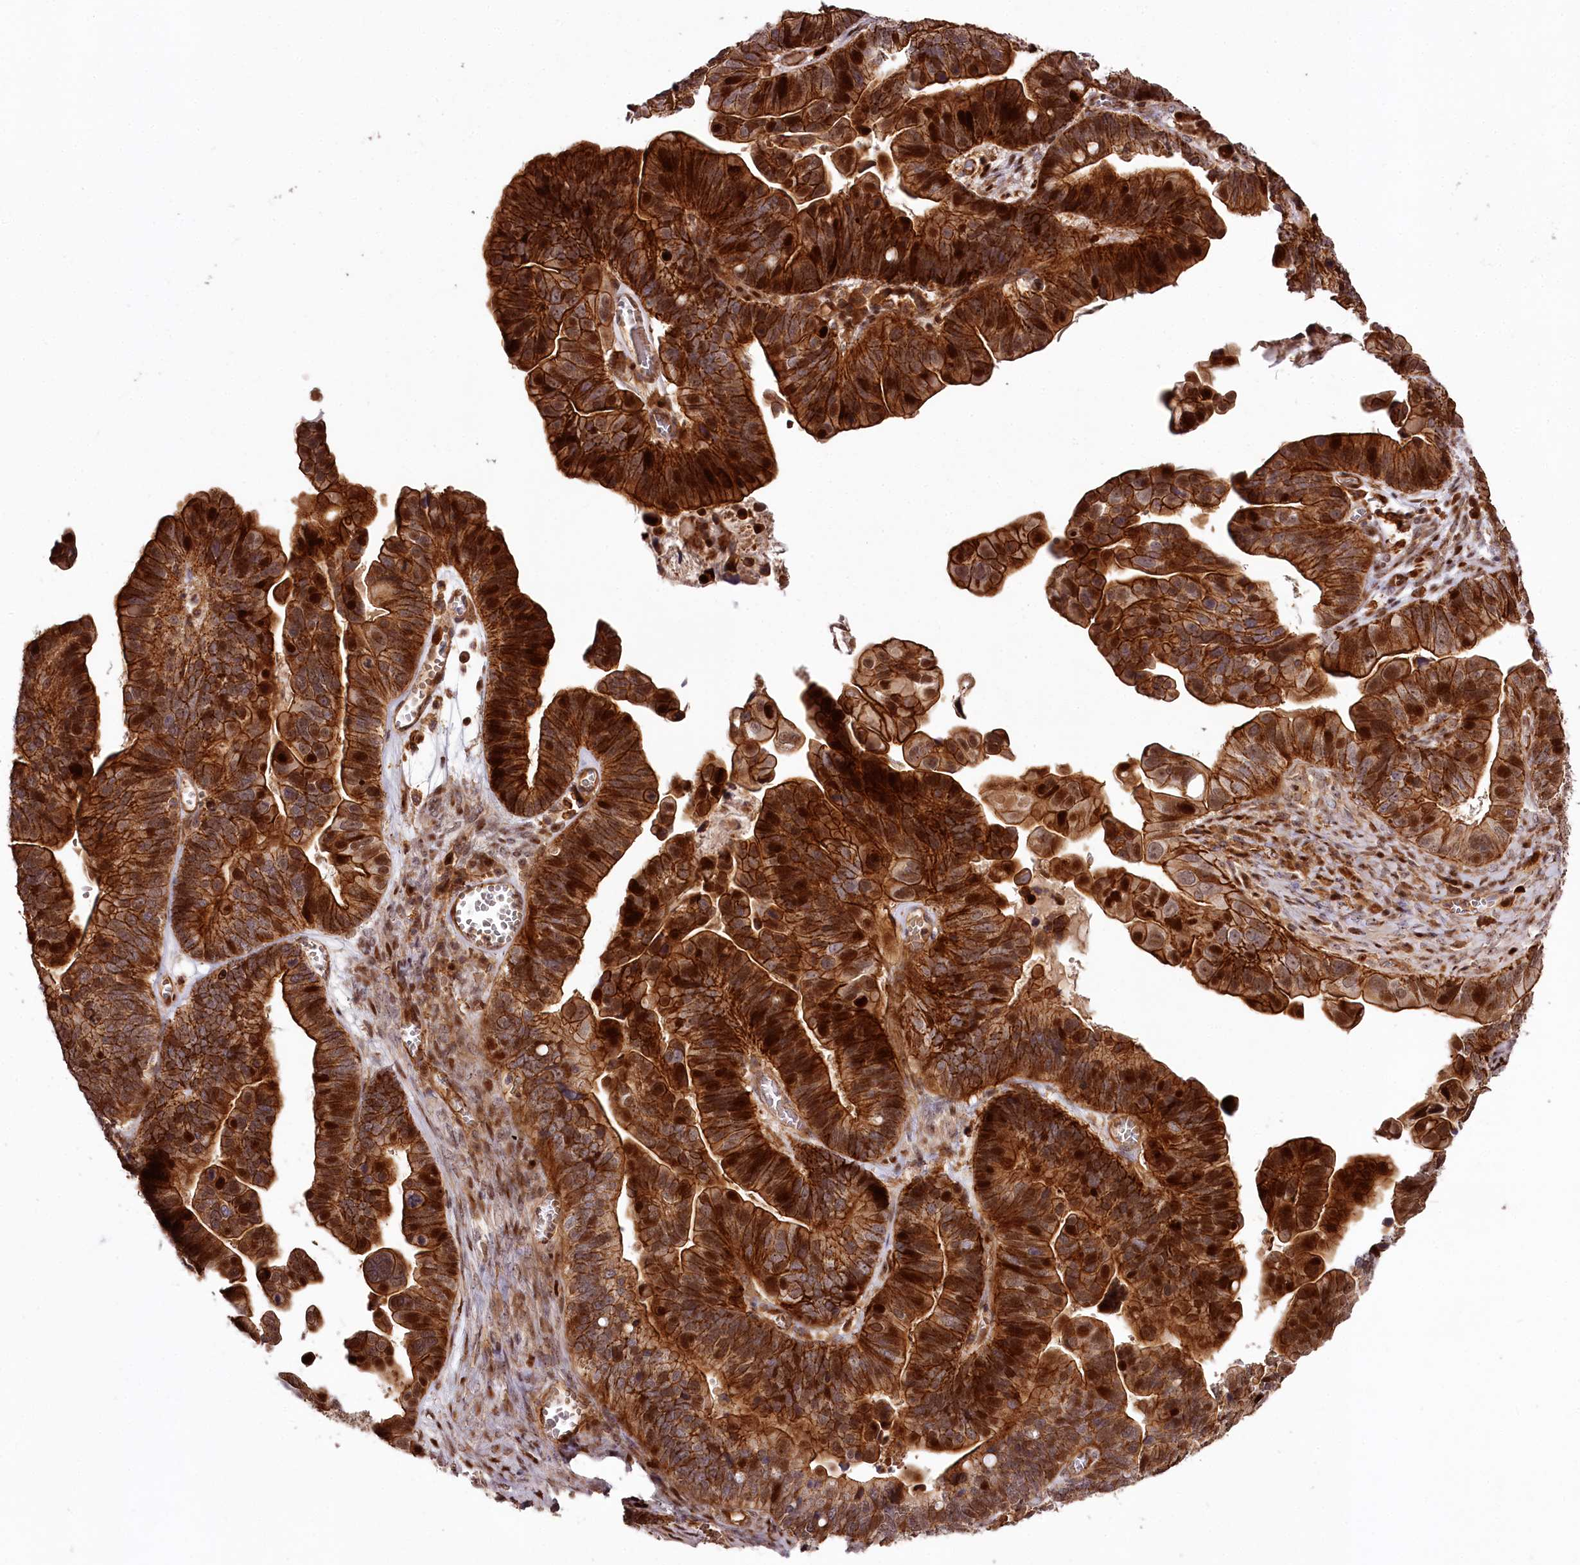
{"staining": {"intensity": "strong", "quantity": ">75%", "location": "cytoplasmic/membranous,nuclear"}, "tissue": "ovarian cancer", "cell_type": "Tumor cells", "image_type": "cancer", "snomed": [{"axis": "morphology", "description": "Cystadenocarcinoma, serous, NOS"}, {"axis": "topography", "description": "Ovary"}], "caption": "Human ovarian cancer stained with a protein marker reveals strong staining in tumor cells.", "gene": "KIF14", "patient": {"sex": "female", "age": 56}}